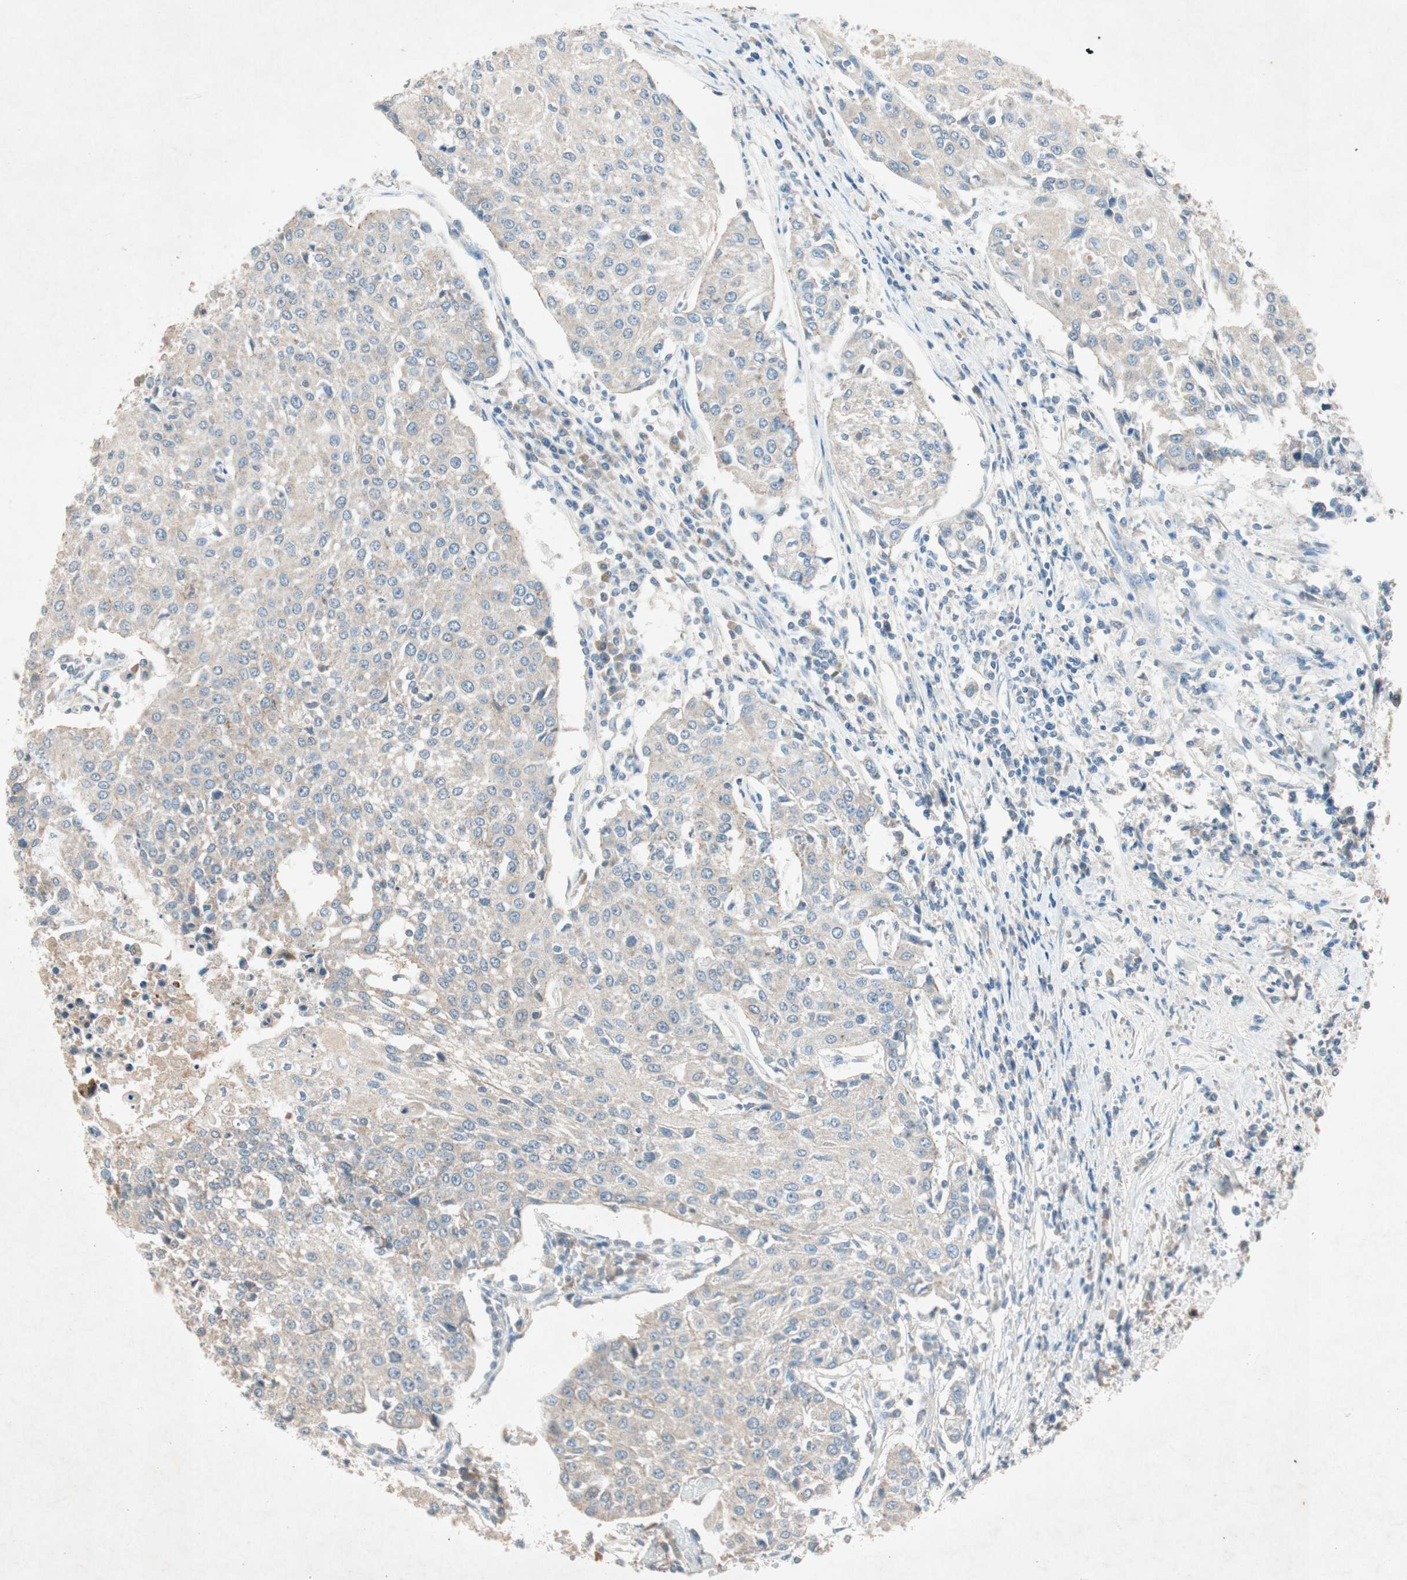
{"staining": {"intensity": "weak", "quantity": "25%-75%", "location": "cytoplasmic/membranous"}, "tissue": "urothelial cancer", "cell_type": "Tumor cells", "image_type": "cancer", "snomed": [{"axis": "morphology", "description": "Urothelial carcinoma, High grade"}, {"axis": "topography", "description": "Urinary bladder"}], "caption": "High-grade urothelial carcinoma stained with a brown dye demonstrates weak cytoplasmic/membranous positive positivity in about 25%-75% of tumor cells.", "gene": "NKAIN1", "patient": {"sex": "female", "age": 85}}